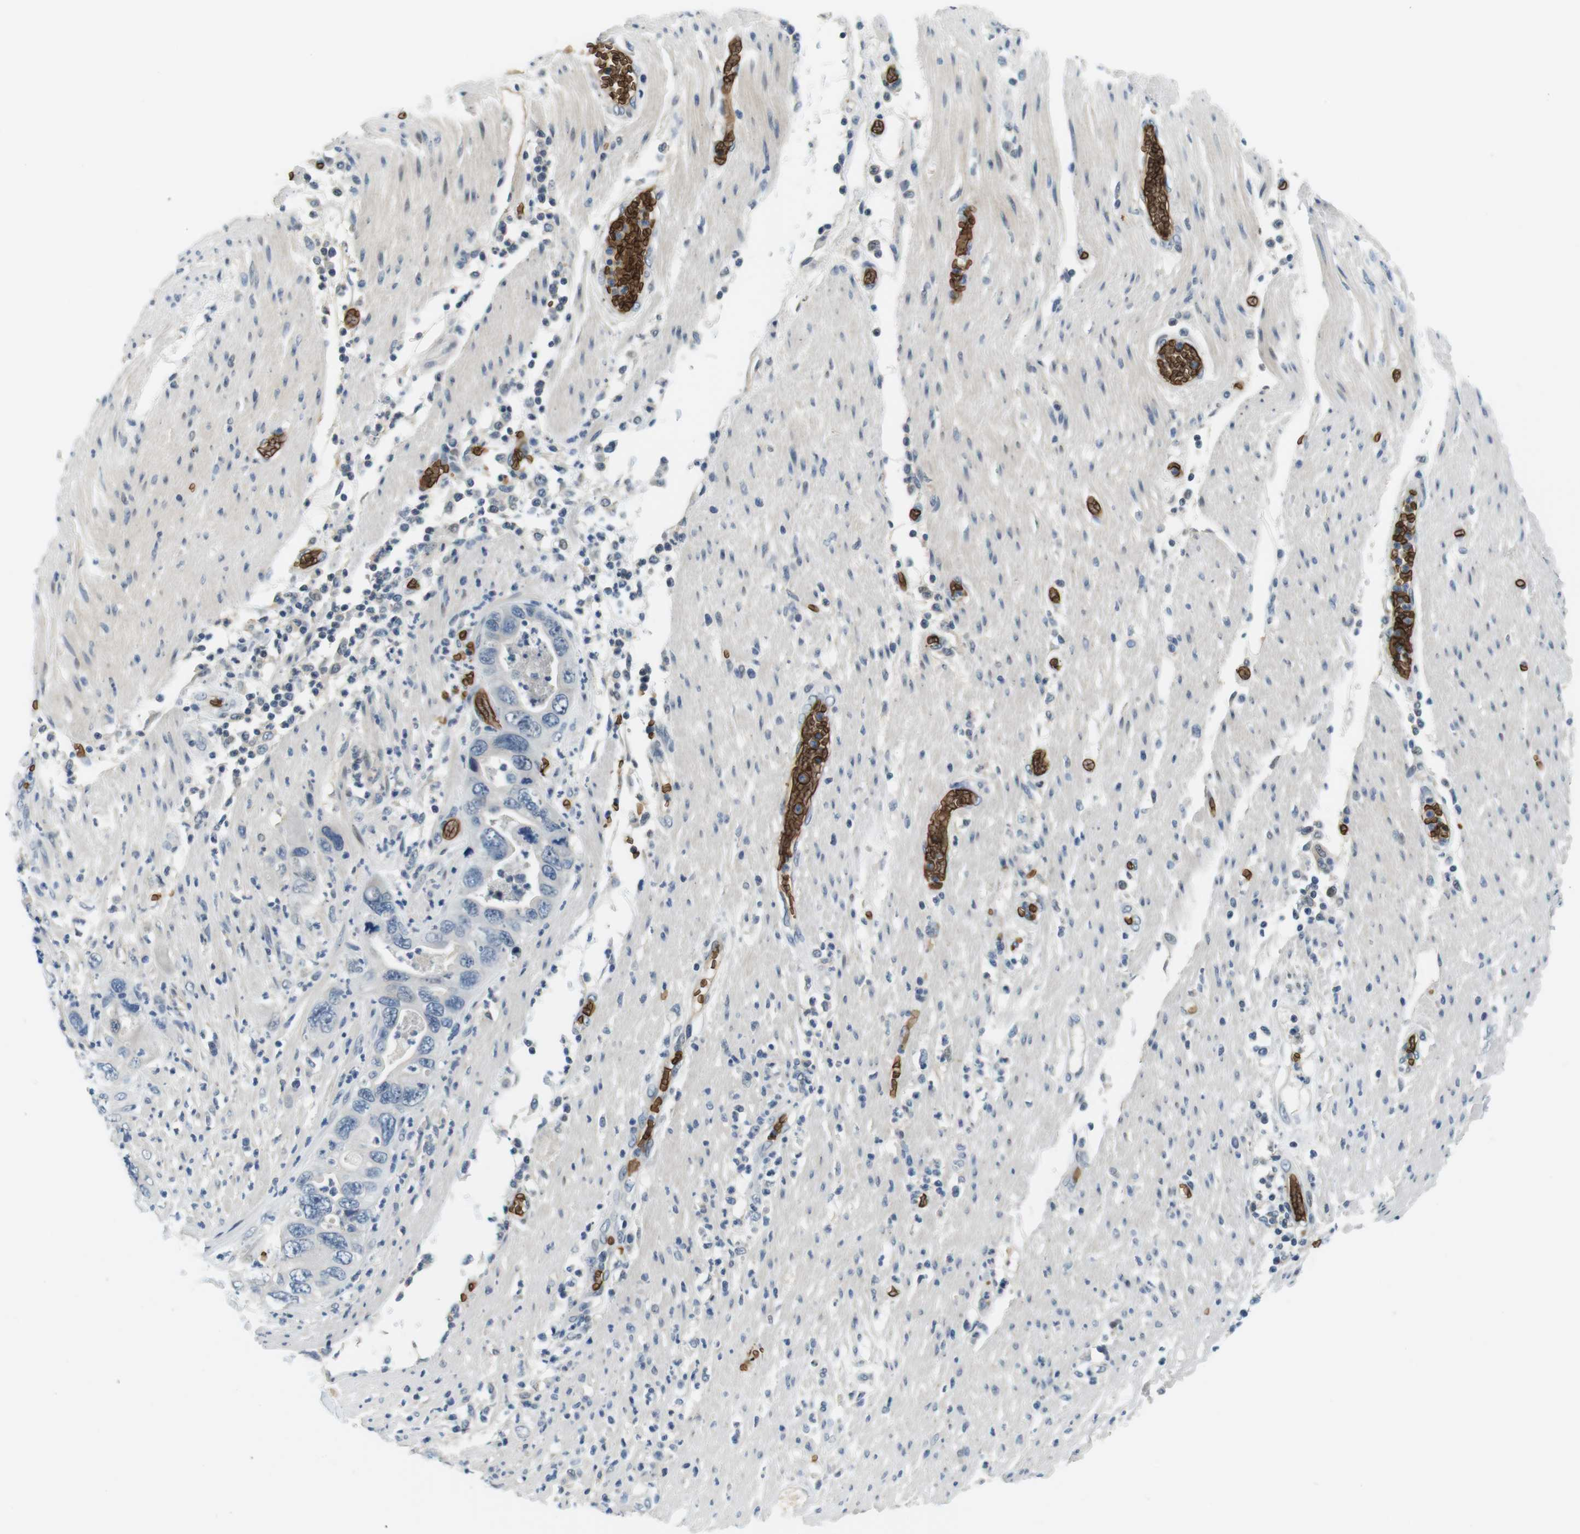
{"staining": {"intensity": "negative", "quantity": "none", "location": "none"}, "tissue": "pancreatic cancer", "cell_type": "Tumor cells", "image_type": "cancer", "snomed": [{"axis": "morphology", "description": "Adenocarcinoma, NOS"}, {"axis": "topography", "description": "Pancreas"}], "caption": "High magnification brightfield microscopy of pancreatic cancer stained with DAB (brown) and counterstained with hematoxylin (blue): tumor cells show no significant positivity. (DAB (3,3'-diaminobenzidine) immunohistochemistry with hematoxylin counter stain).", "gene": "SLC4A1", "patient": {"sex": "female", "age": 71}}